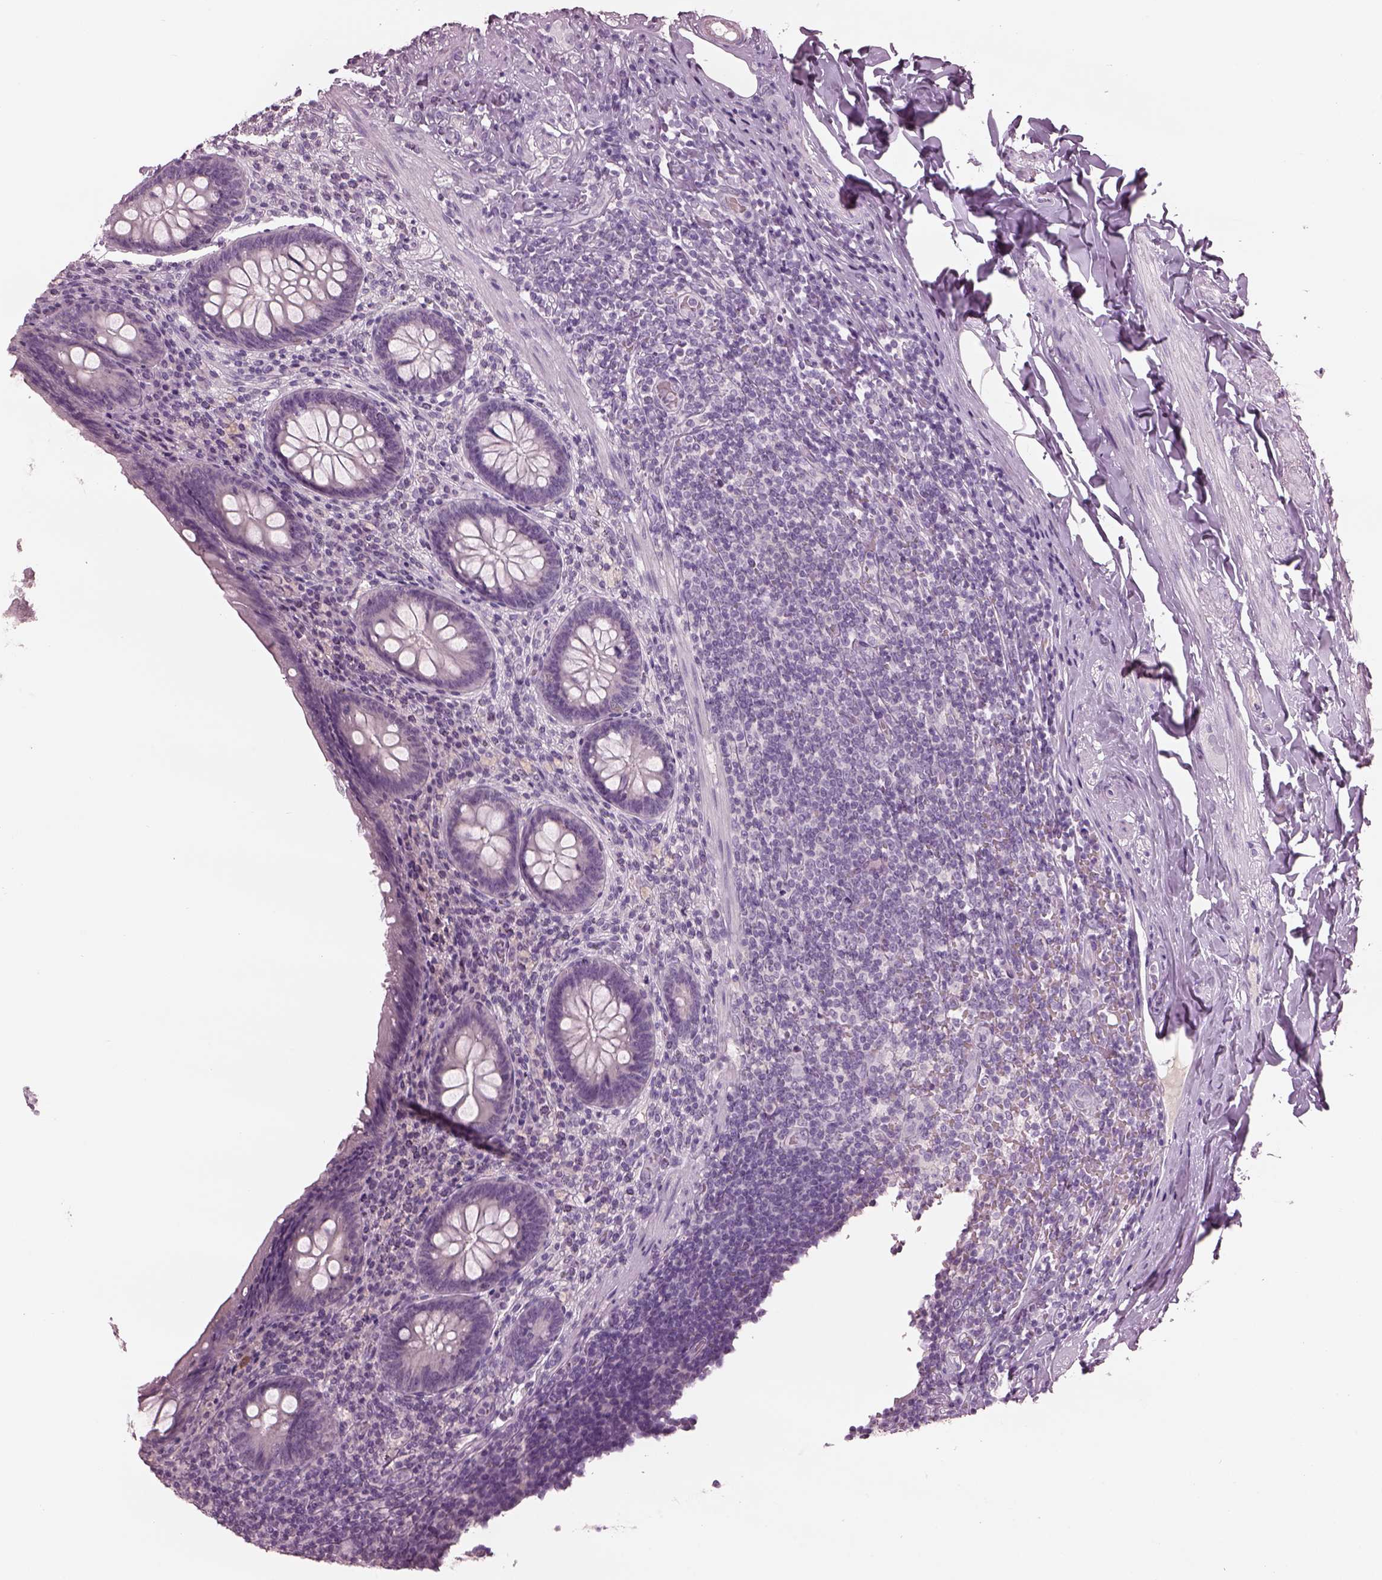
{"staining": {"intensity": "negative", "quantity": "none", "location": "none"}, "tissue": "appendix", "cell_type": "Glandular cells", "image_type": "normal", "snomed": [{"axis": "morphology", "description": "Normal tissue, NOS"}, {"axis": "topography", "description": "Appendix"}], "caption": "Immunohistochemistry (IHC) of benign human appendix shows no staining in glandular cells. The staining was performed using DAB (3,3'-diaminobenzidine) to visualize the protein expression in brown, while the nuclei were stained in blue with hematoxylin (Magnification: 20x).", "gene": "PACRG", "patient": {"sex": "male", "age": 47}}